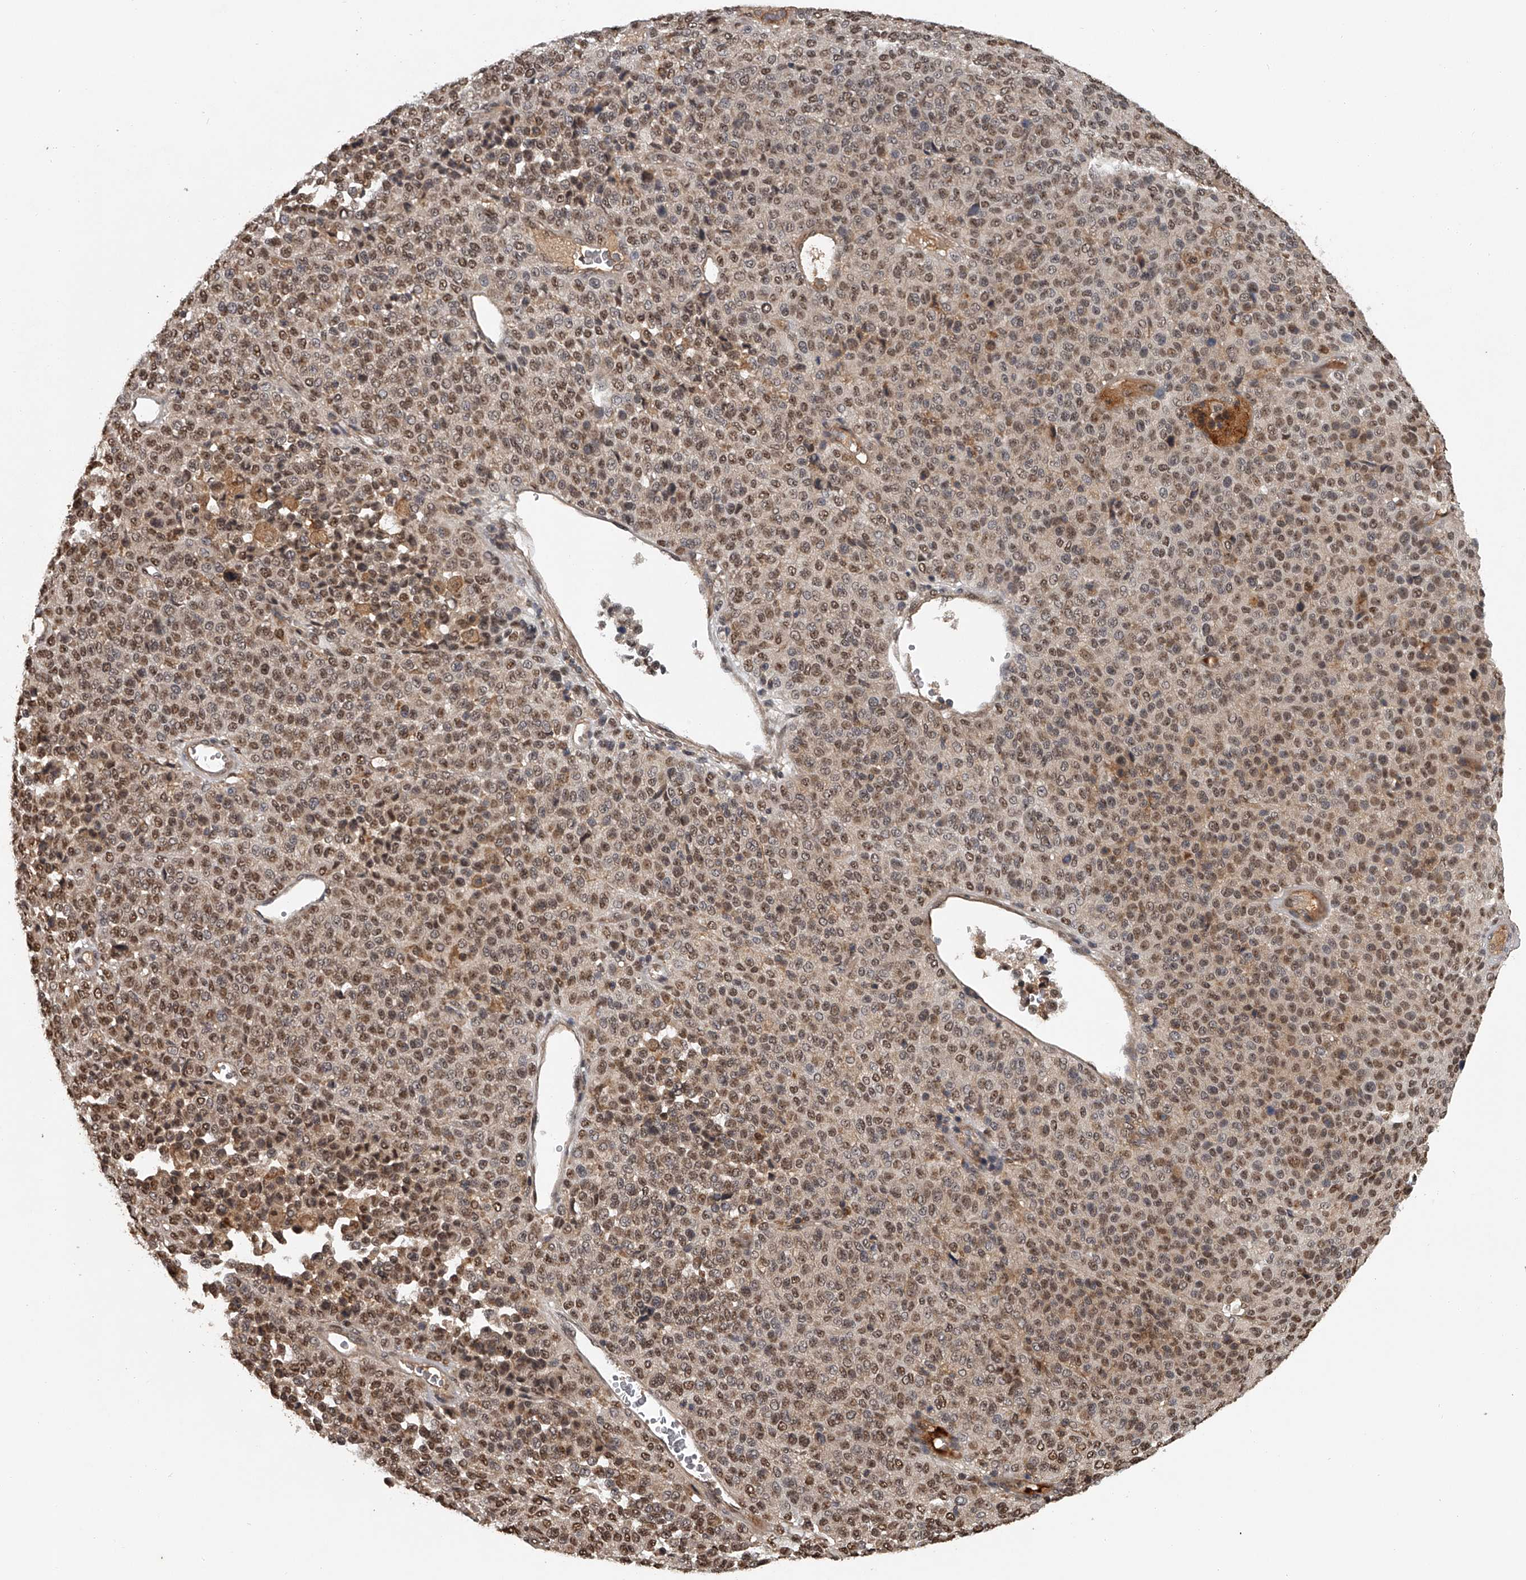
{"staining": {"intensity": "moderate", "quantity": ">75%", "location": "nuclear"}, "tissue": "melanoma", "cell_type": "Tumor cells", "image_type": "cancer", "snomed": [{"axis": "morphology", "description": "Malignant melanoma, Metastatic site"}, {"axis": "topography", "description": "Pancreas"}], "caption": "High-magnification brightfield microscopy of melanoma stained with DAB (3,3'-diaminobenzidine) (brown) and counterstained with hematoxylin (blue). tumor cells exhibit moderate nuclear staining is appreciated in about>75% of cells.", "gene": "PLEKHG1", "patient": {"sex": "female", "age": 30}}